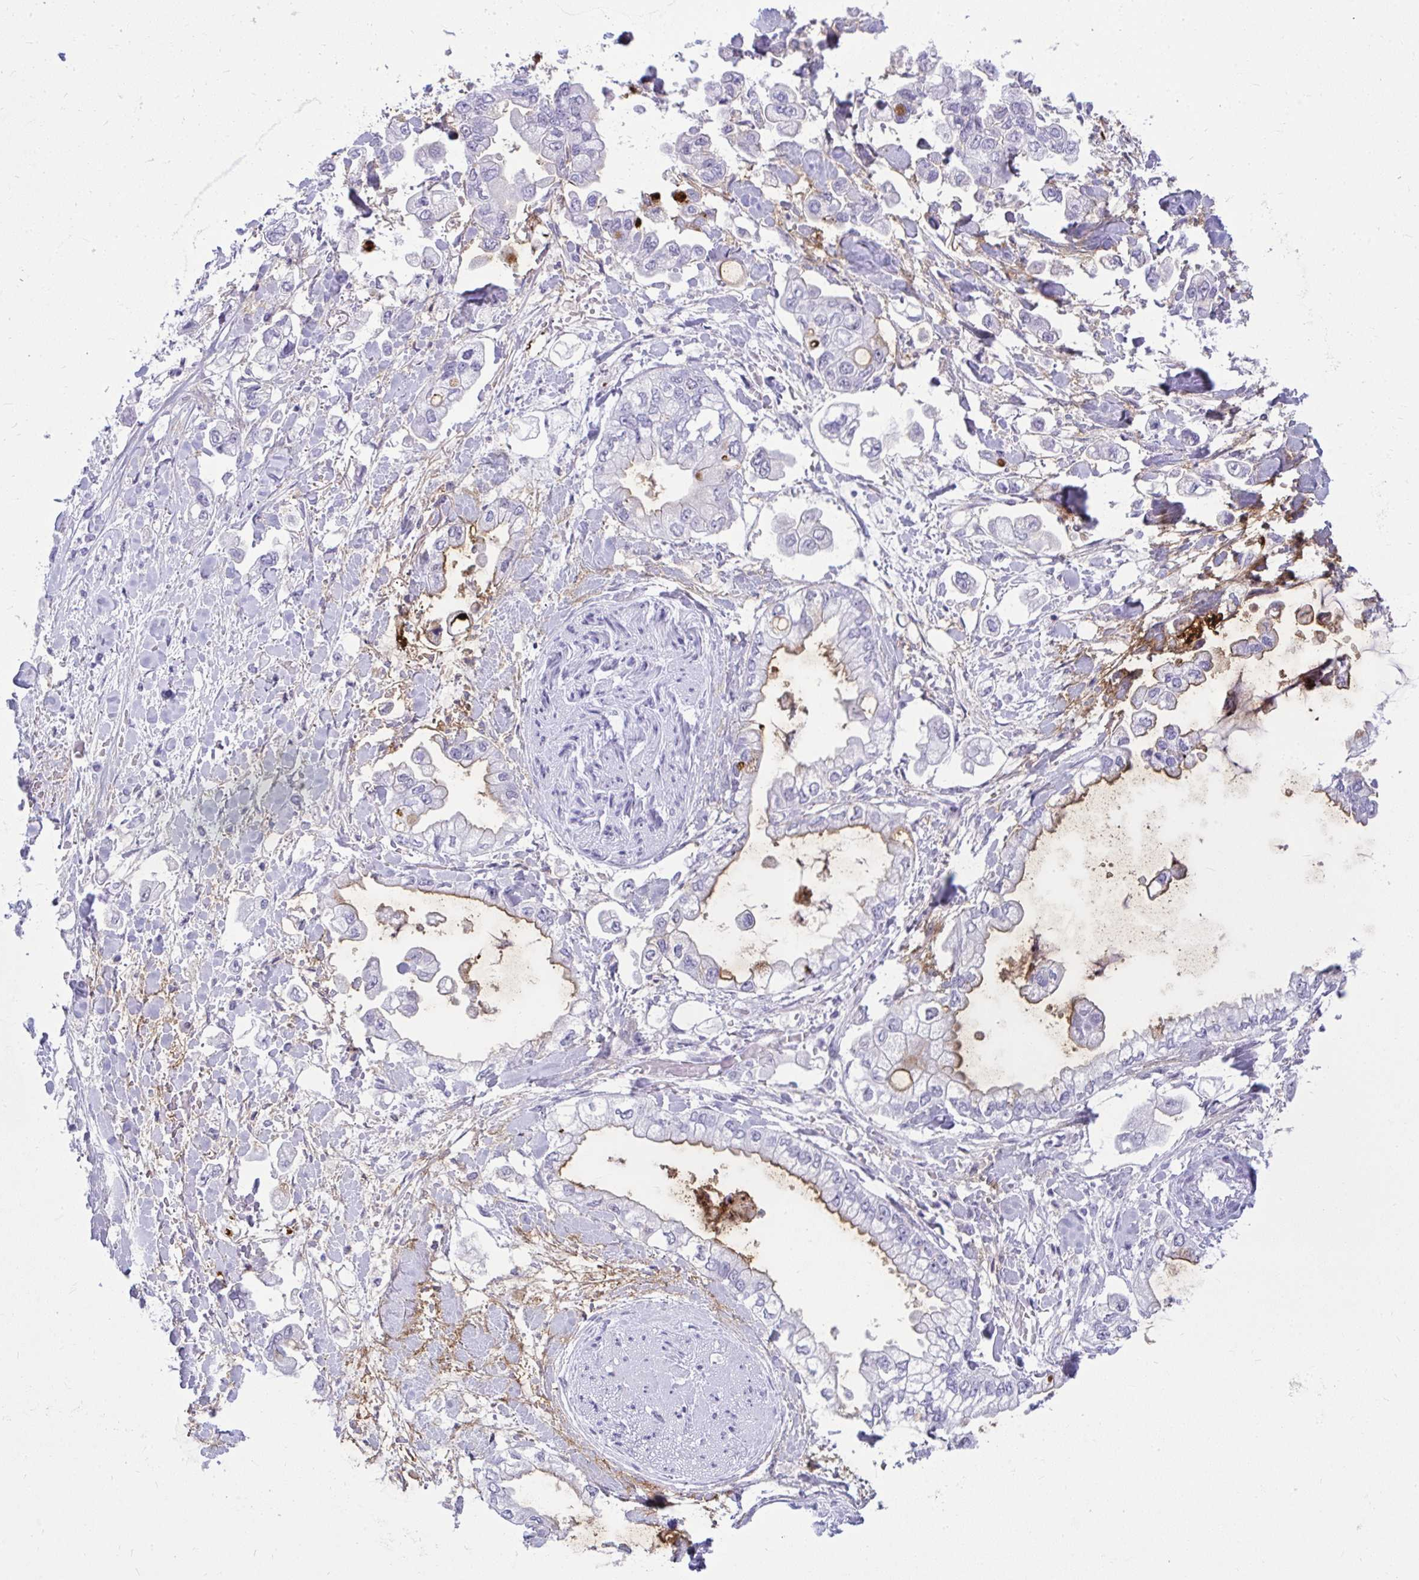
{"staining": {"intensity": "moderate", "quantity": "<25%", "location": "cytoplasmic/membranous"}, "tissue": "stomach cancer", "cell_type": "Tumor cells", "image_type": "cancer", "snomed": [{"axis": "morphology", "description": "Adenocarcinoma, NOS"}, {"axis": "topography", "description": "Stomach"}], "caption": "Stomach adenocarcinoma stained with DAB (3,3'-diaminobenzidine) immunohistochemistry shows low levels of moderate cytoplasmic/membranous expression in about <25% of tumor cells.", "gene": "OR5F1", "patient": {"sex": "male", "age": 62}}